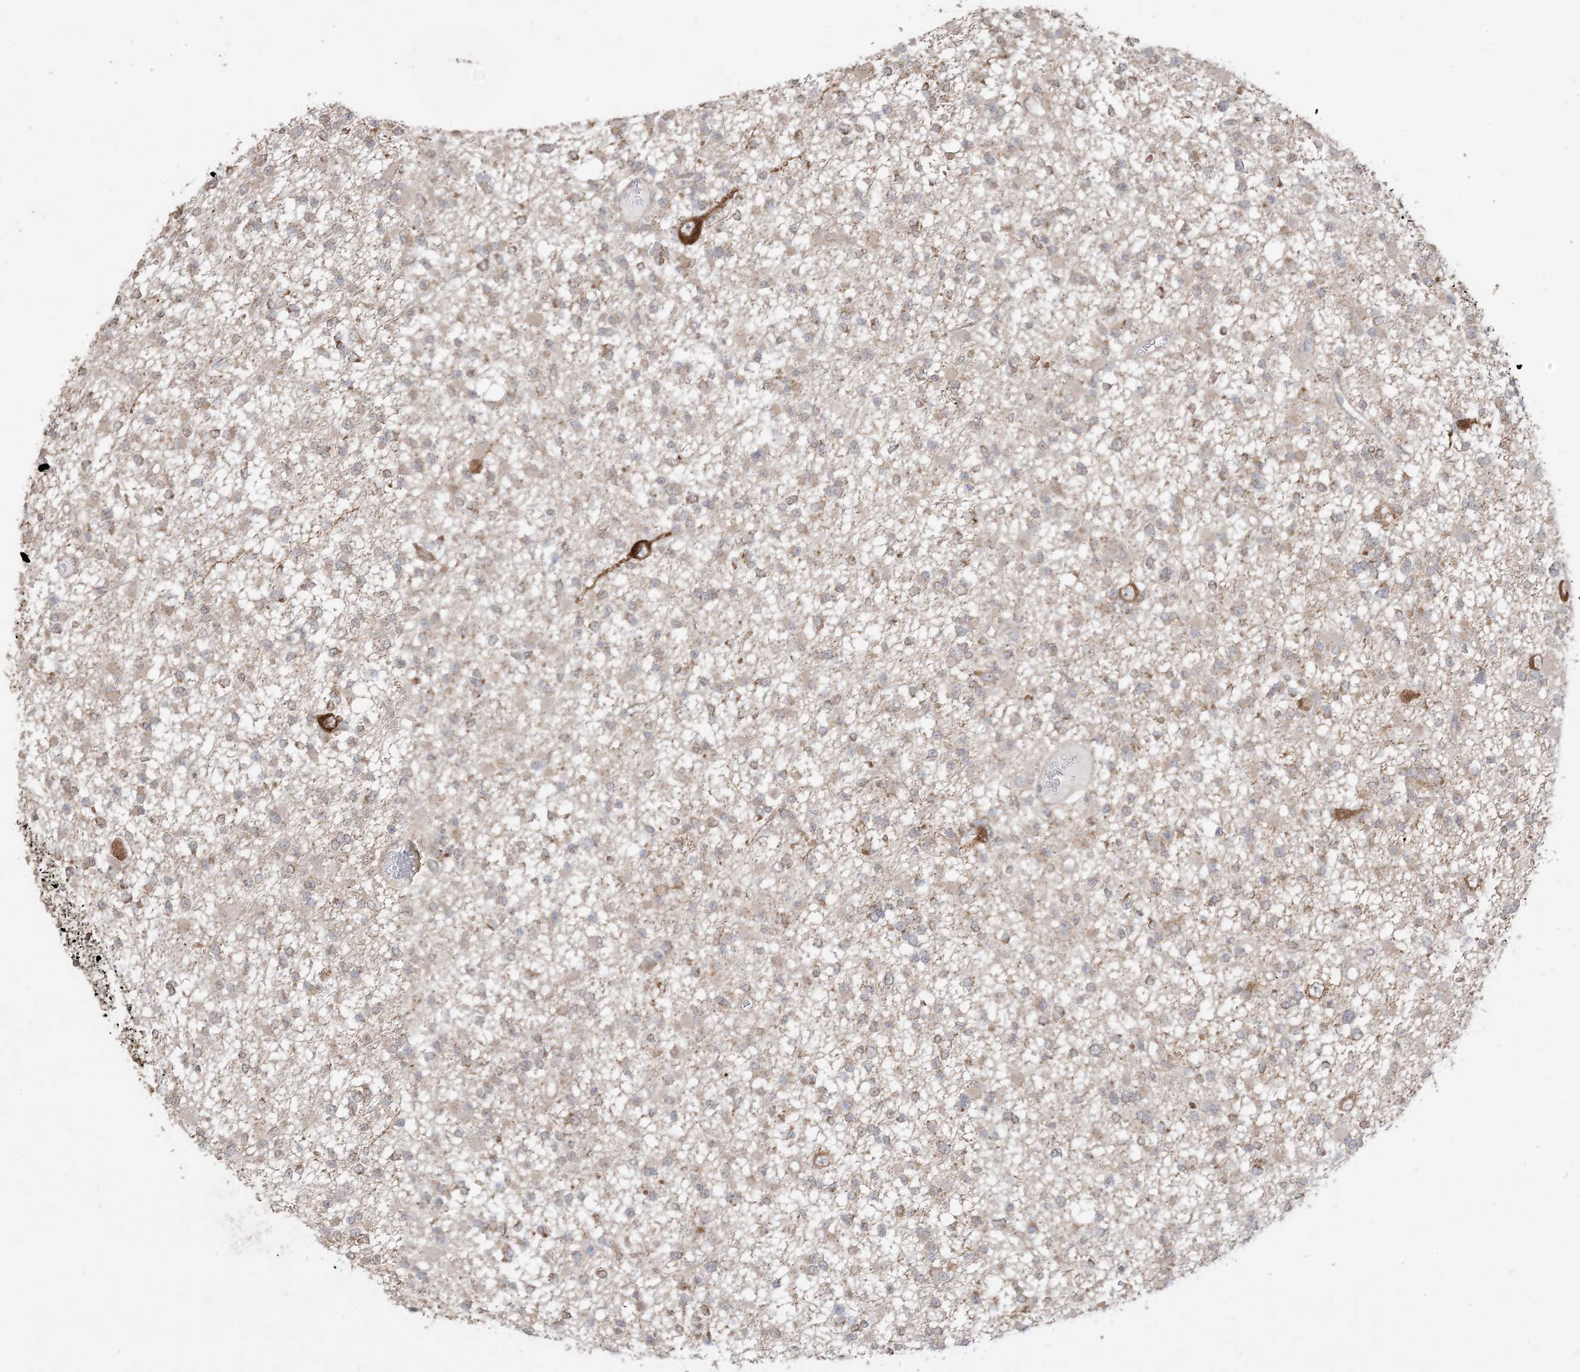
{"staining": {"intensity": "moderate", "quantity": ">75%", "location": "cytoplasmic/membranous"}, "tissue": "glioma", "cell_type": "Tumor cells", "image_type": "cancer", "snomed": [{"axis": "morphology", "description": "Glioma, malignant, Low grade"}, {"axis": "topography", "description": "Brain"}], "caption": "Malignant low-grade glioma was stained to show a protein in brown. There is medium levels of moderate cytoplasmic/membranous staining in about >75% of tumor cells. (DAB IHC, brown staining for protein, blue staining for nuclei).", "gene": "SIRT3", "patient": {"sex": "female", "age": 22}}